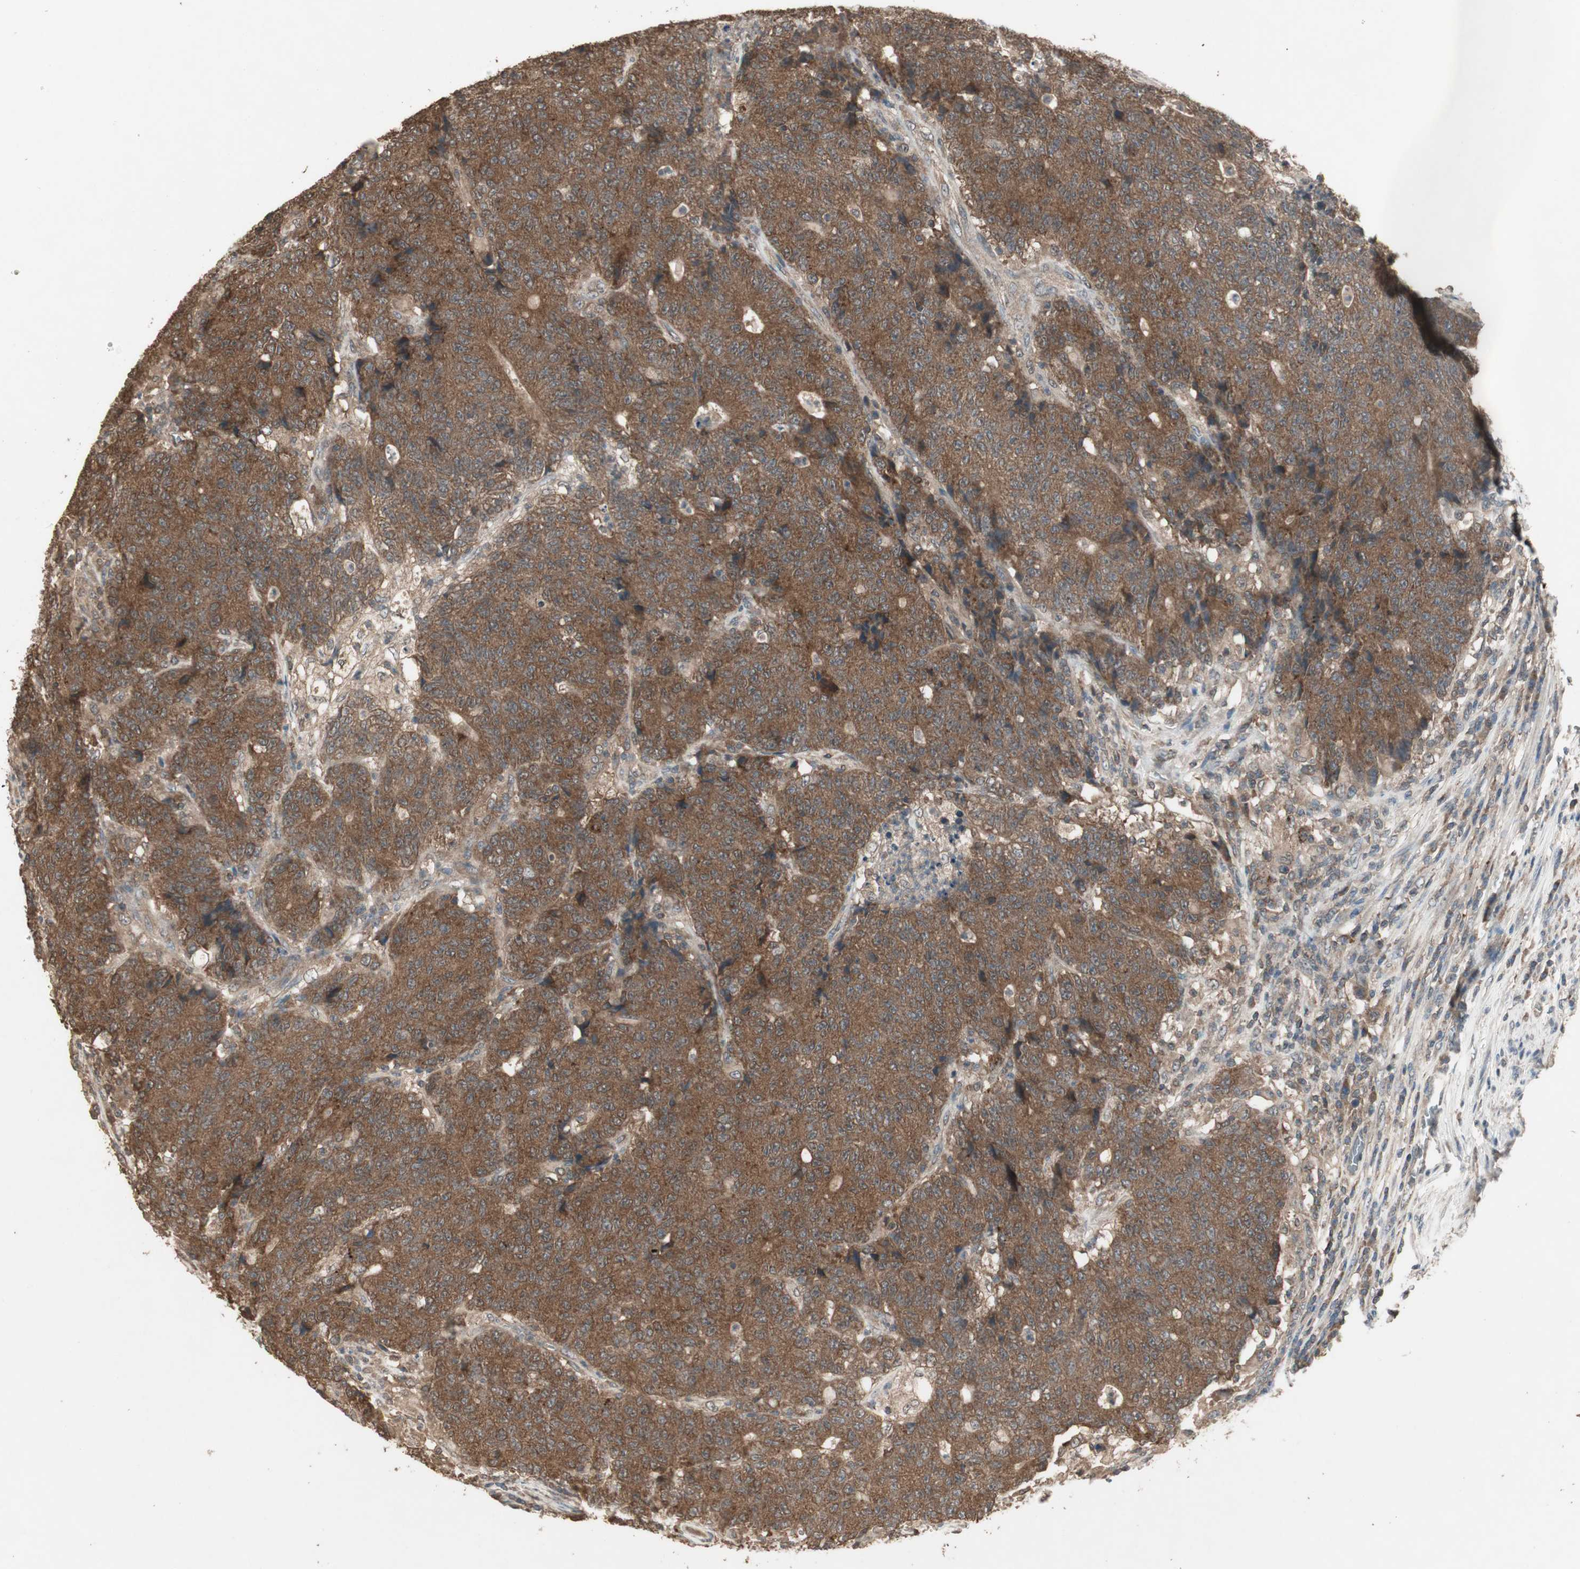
{"staining": {"intensity": "strong", "quantity": ">75%", "location": "cytoplasmic/membranous"}, "tissue": "colorectal cancer", "cell_type": "Tumor cells", "image_type": "cancer", "snomed": [{"axis": "morphology", "description": "Normal tissue, NOS"}, {"axis": "morphology", "description": "Adenocarcinoma, NOS"}, {"axis": "topography", "description": "Colon"}], "caption": "DAB (3,3'-diaminobenzidine) immunohistochemical staining of human adenocarcinoma (colorectal) reveals strong cytoplasmic/membranous protein positivity in approximately >75% of tumor cells.", "gene": "UBAC1", "patient": {"sex": "female", "age": 75}}